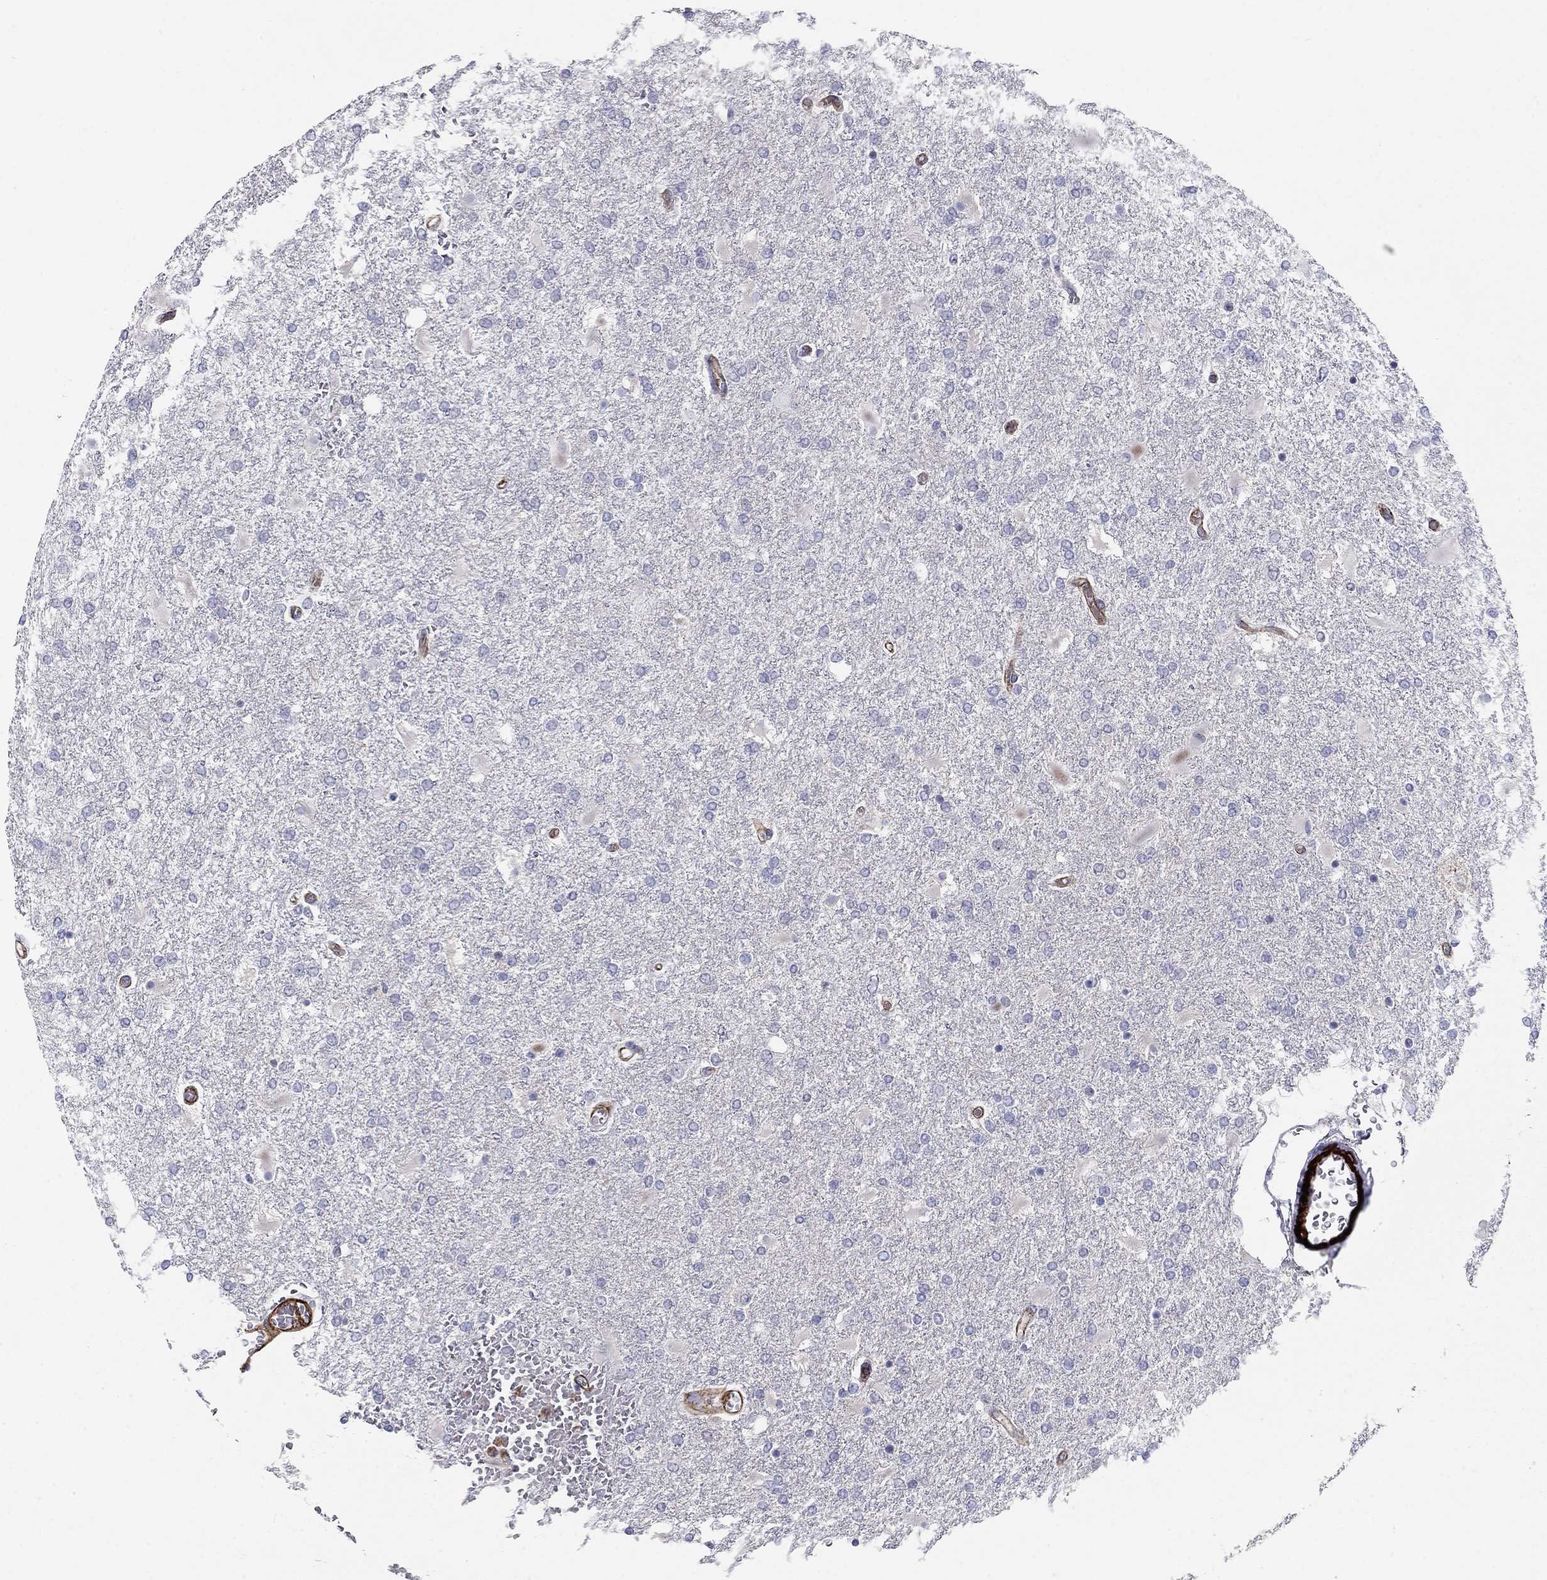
{"staining": {"intensity": "negative", "quantity": "none", "location": "none"}, "tissue": "glioma", "cell_type": "Tumor cells", "image_type": "cancer", "snomed": [{"axis": "morphology", "description": "Glioma, malignant, High grade"}, {"axis": "topography", "description": "Cerebral cortex"}], "caption": "An immunohistochemistry image of glioma is shown. There is no staining in tumor cells of glioma.", "gene": "KRBA1", "patient": {"sex": "male", "age": 79}}